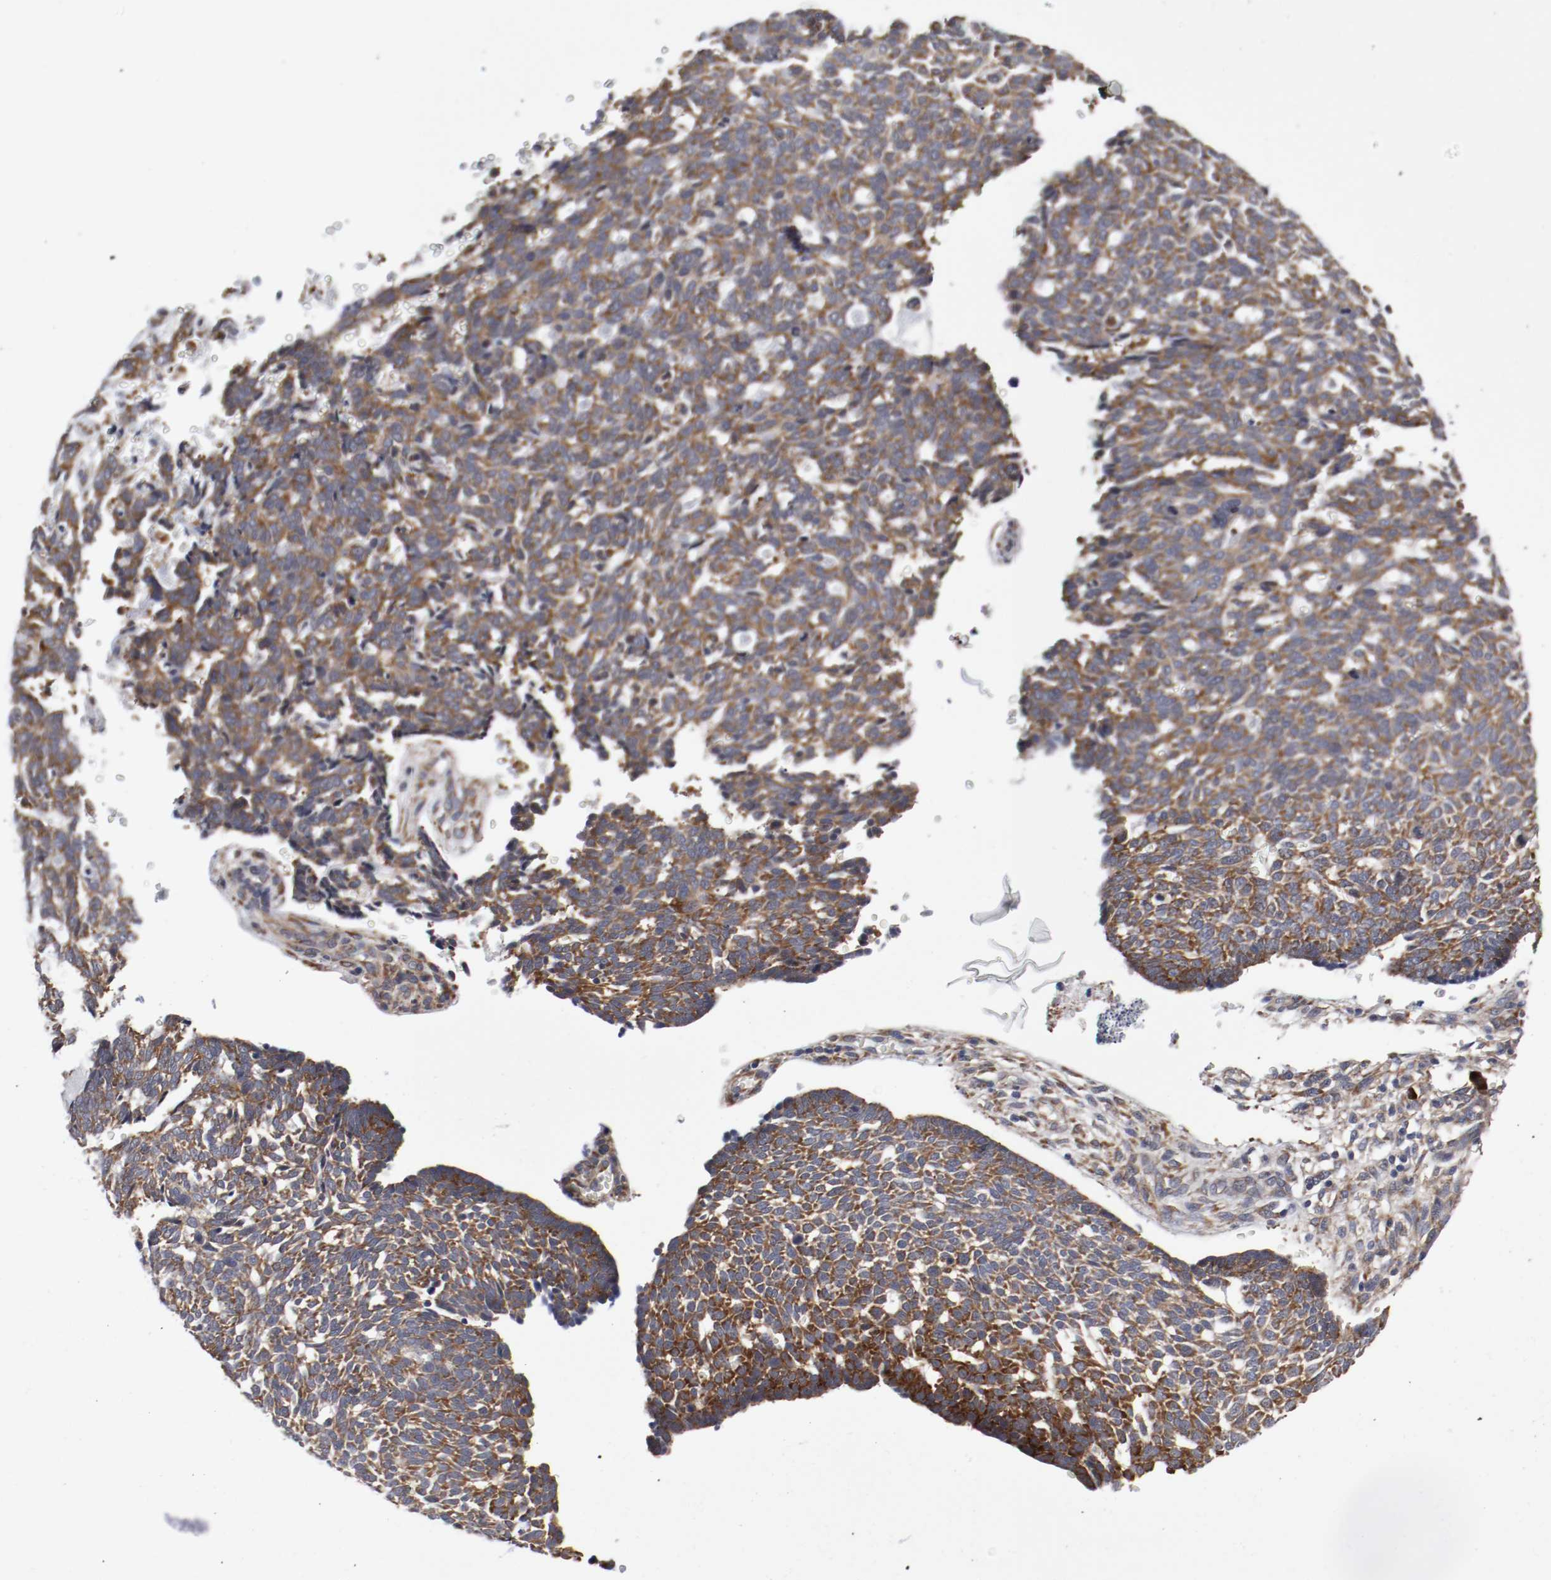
{"staining": {"intensity": "strong", "quantity": ">75%", "location": "cytoplasmic/membranous"}, "tissue": "skin cancer", "cell_type": "Tumor cells", "image_type": "cancer", "snomed": [{"axis": "morphology", "description": "Normal tissue, NOS"}, {"axis": "morphology", "description": "Basal cell carcinoma"}, {"axis": "topography", "description": "Skin"}], "caption": "DAB (3,3'-diaminobenzidine) immunohistochemical staining of skin cancer demonstrates strong cytoplasmic/membranous protein staining in approximately >75% of tumor cells. (Stains: DAB in brown, nuclei in blue, Microscopy: brightfield microscopy at high magnification).", "gene": "FKBP3", "patient": {"sex": "male", "age": 87}}